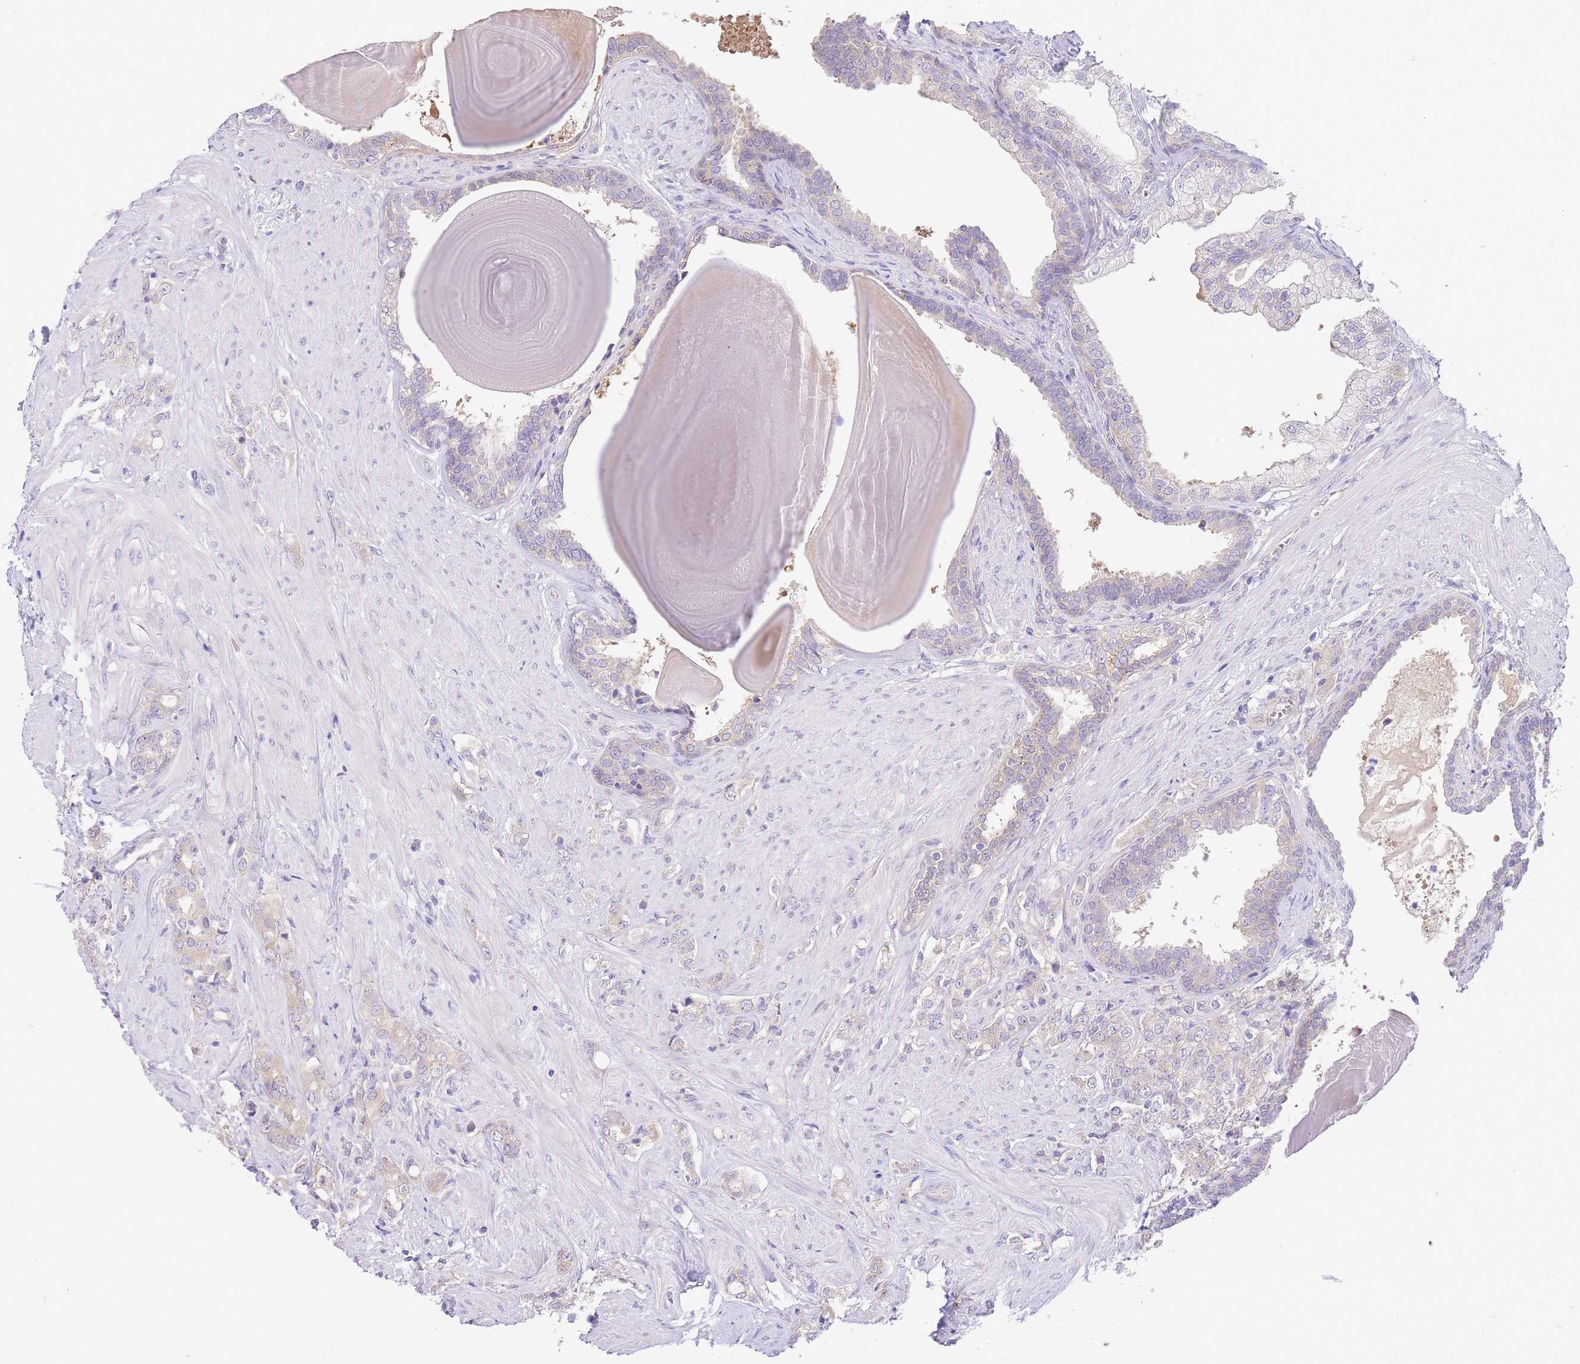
{"staining": {"intensity": "weak", "quantity": "25%-75%", "location": "cytoplasmic/membranous"}, "tissue": "prostate cancer", "cell_type": "Tumor cells", "image_type": "cancer", "snomed": [{"axis": "morphology", "description": "Adenocarcinoma, High grade"}, {"axis": "topography", "description": "Prostate"}], "caption": "A micrograph of prostate cancer (high-grade adenocarcinoma) stained for a protein displays weak cytoplasmic/membranous brown staining in tumor cells.", "gene": "LIPH", "patient": {"sex": "male", "age": 62}}